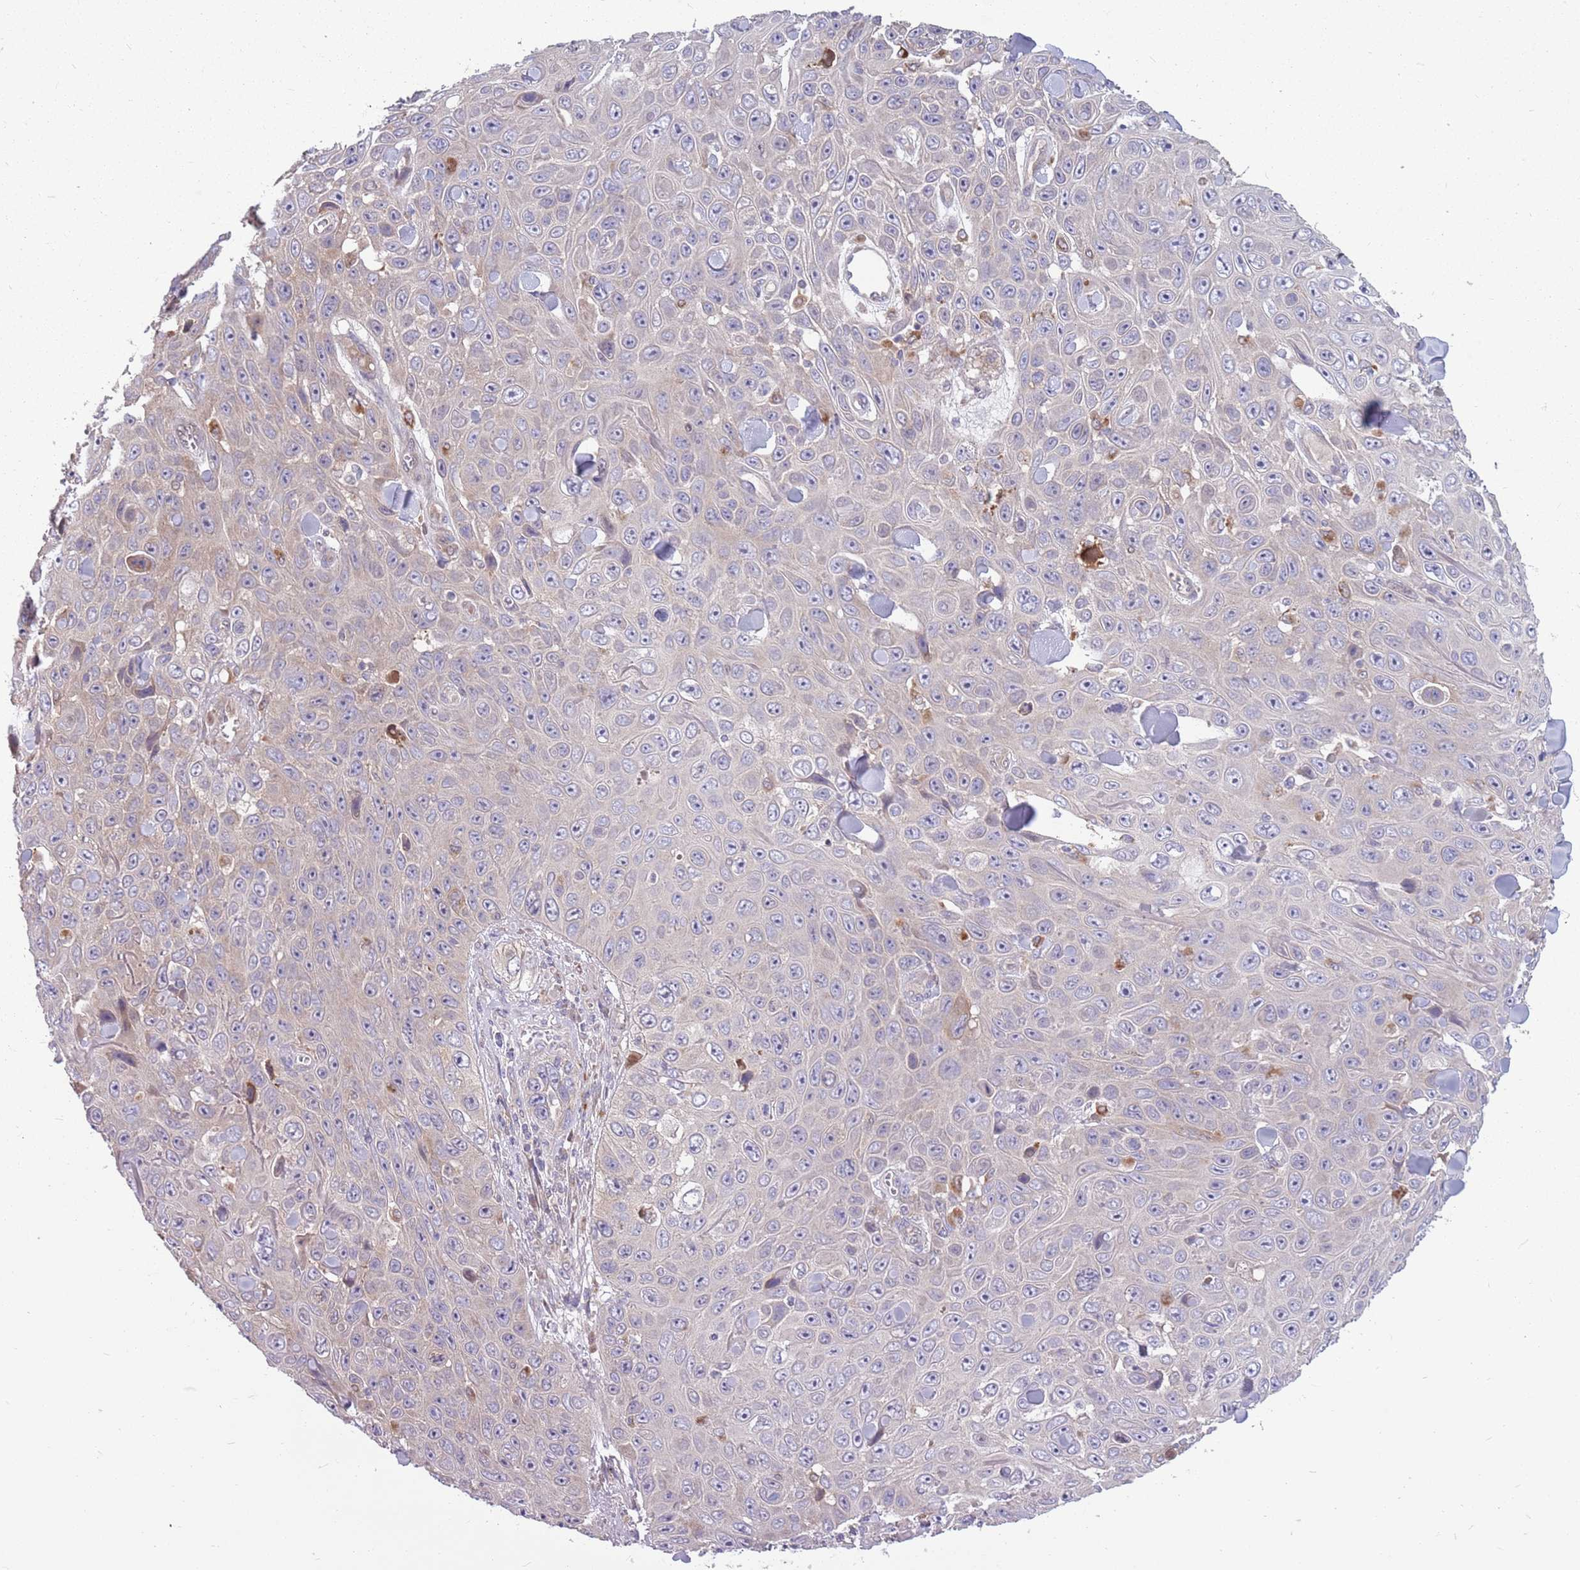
{"staining": {"intensity": "negative", "quantity": "none", "location": "none"}, "tissue": "skin cancer", "cell_type": "Tumor cells", "image_type": "cancer", "snomed": [{"axis": "morphology", "description": "Squamous cell carcinoma, NOS"}, {"axis": "topography", "description": "Skin"}], "caption": "Squamous cell carcinoma (skin) stained for a protein using immunohistochemistry (IHC) reveals no positivity tumor cells.", "gene": "PPP1R27", "patient": {"sex": "male", "age": 82}}